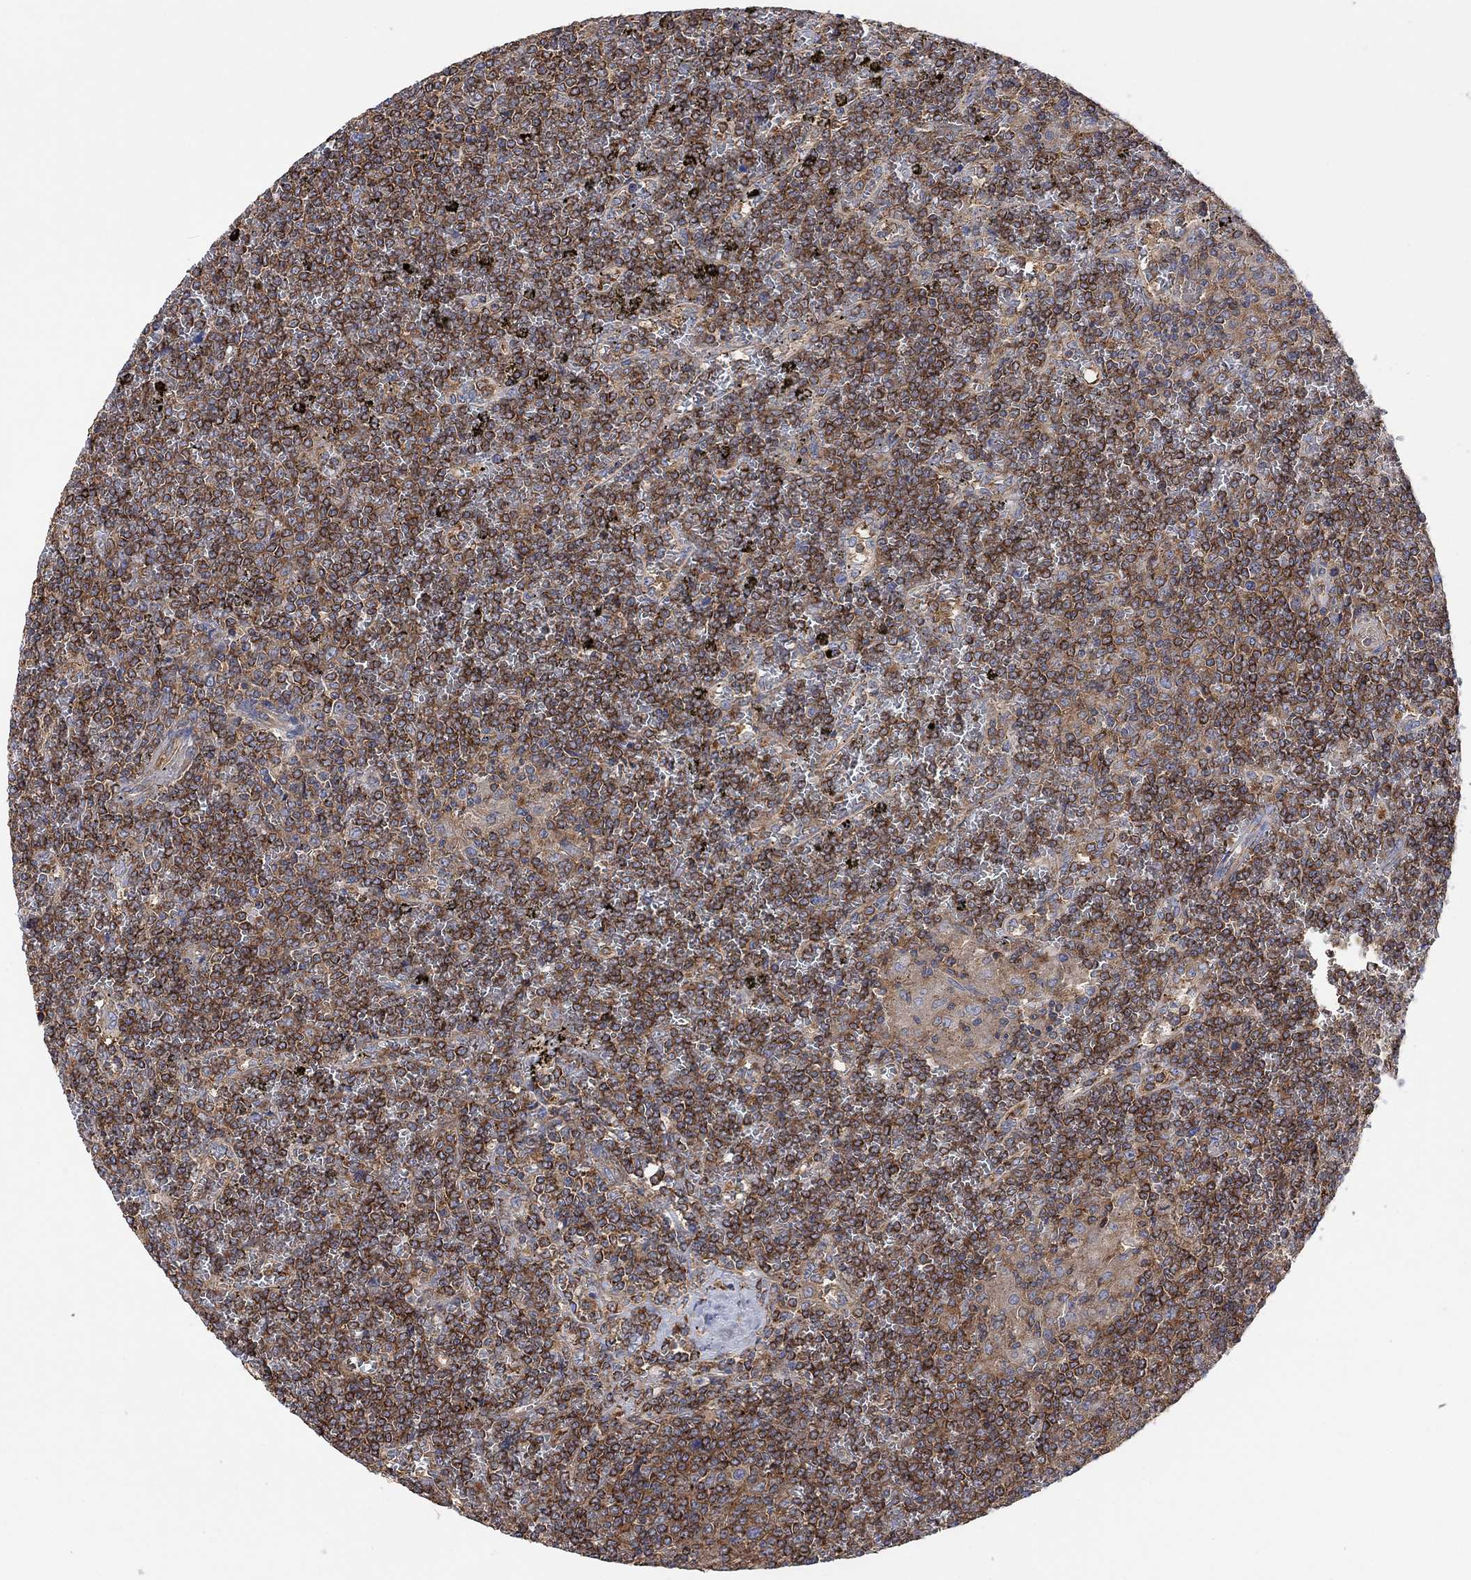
{"staining": {"intensity": "strong", "quantity": ">75%", "location": "cytoplasmic/membranous"}, "tissue": "lymphoma", "cell_type": "Tumor cells", "image_type": "cancer", "snomed": [{"axis": "morphology", "description": "Malignant lymphoma, non-Hodgkin's type, Low grade"}, {"axis": "topography", "description": "Spleen"}], "caption": "IHC histopathology image of neoplastic tissue: malignant lymphoma, non-Hodgkin's type (low-grade) stained using immunohistochemistry exhibits high levels of strong protein expression localized specifically in the cytoplasmic/membranous of tumor cells, appearing as a cytoplasmic/membranous brown color.", "gene": "BLOC1S3", "patient": {"sex": "female", "age": 19}}